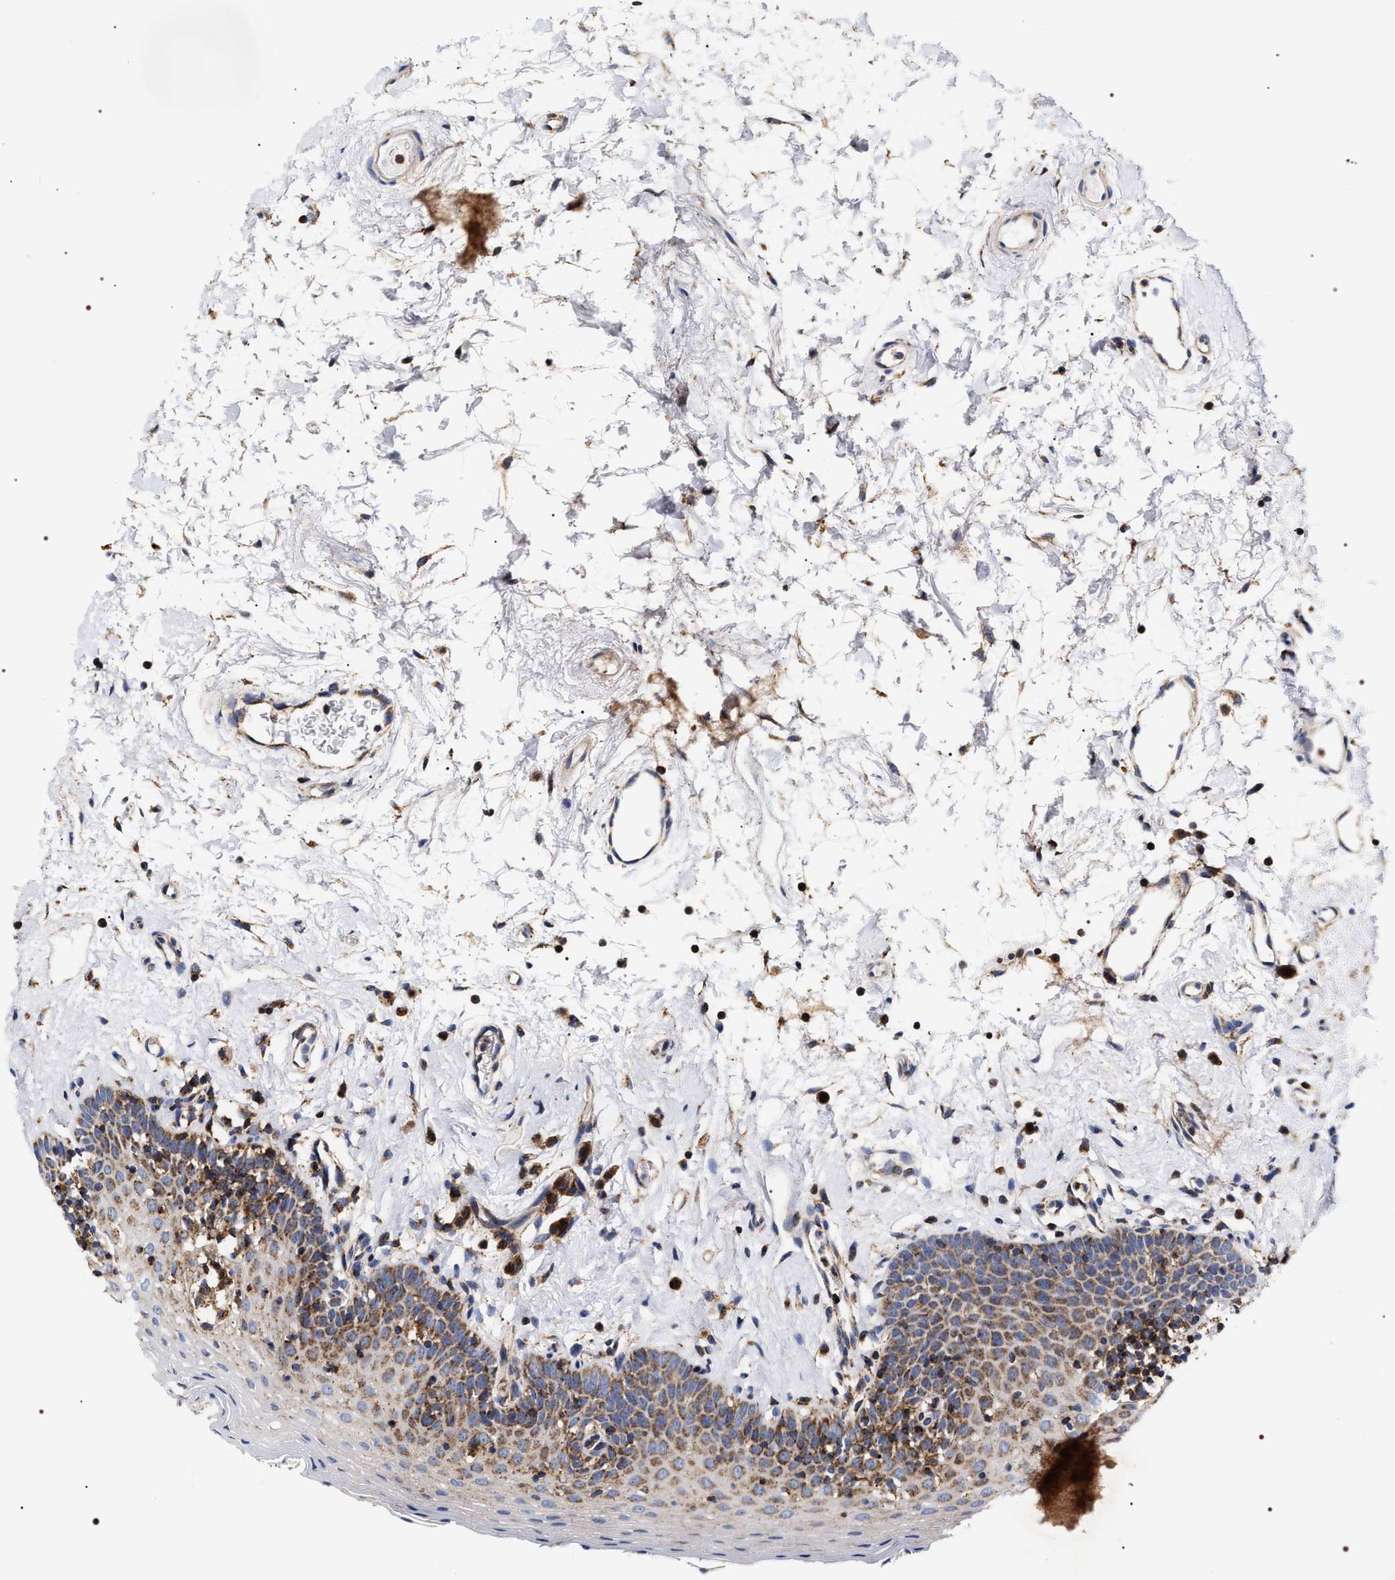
{"staining": {"intensity": "strong", "quantity": "<25%", "location": "cytoplasmic/membranous"}, "tissue": "oral mucosa", "cell_type": "Squamous epithelial cells", "image_type": "normal", "snomed": [{"axis": "morphology", "description": "Normal tissue, NOS"}, {"axis": "topography", "description": "Oral tissue"}], "caption": "Normal oral mucosa was stained to show a protein in brown. There is medium levels of strong cytoplasmic/membranous staining in approximately <25% of squamous epithelial cells. (DAB (3,3'-diaminobenzidine) = brown stain, brightfield microscopy at high magnification).", "gene": "COG5", "patient": {"sex": "male", "age": 66}}